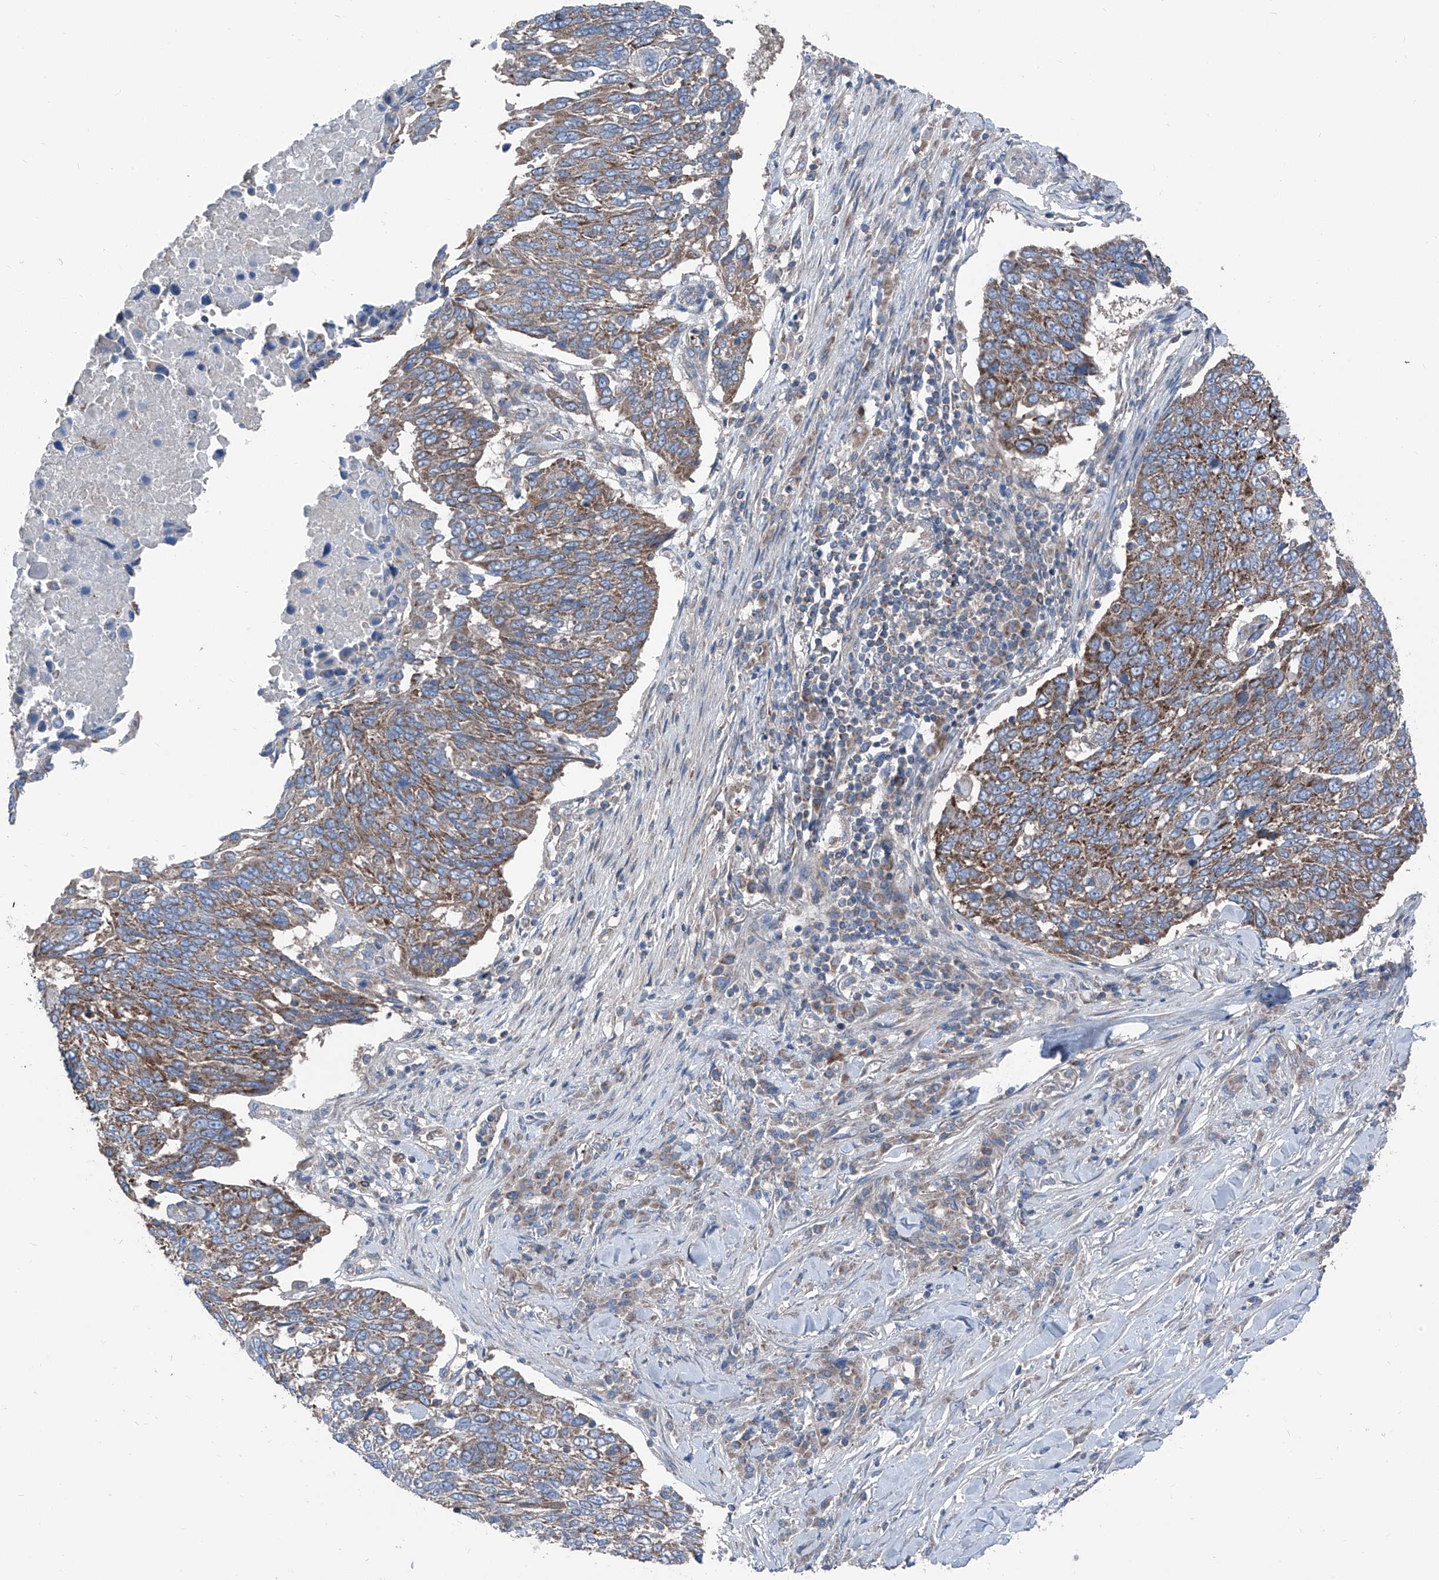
{"staining": {"intensity": "moderate", "quantity": ">75%", "location": "cytoplasmic/membranous"}, "tissue": "lung cancer", "cell_type": "Tumor cells", "image_type": "cancer", "snomed": [{"axis": "morphology", "description": "Squamous cell carcinoma, NOS"}, {"axis": "topography", "description": "Lung"}], "caption": "Brown immunohistochemical staining in lung squamous cell carcinoma shows moderate cytoplasmic/membranous staining in about >75% of tumor cells.", "gene": "GPAT3", "patient": {"sex": "male", "age": 66}}